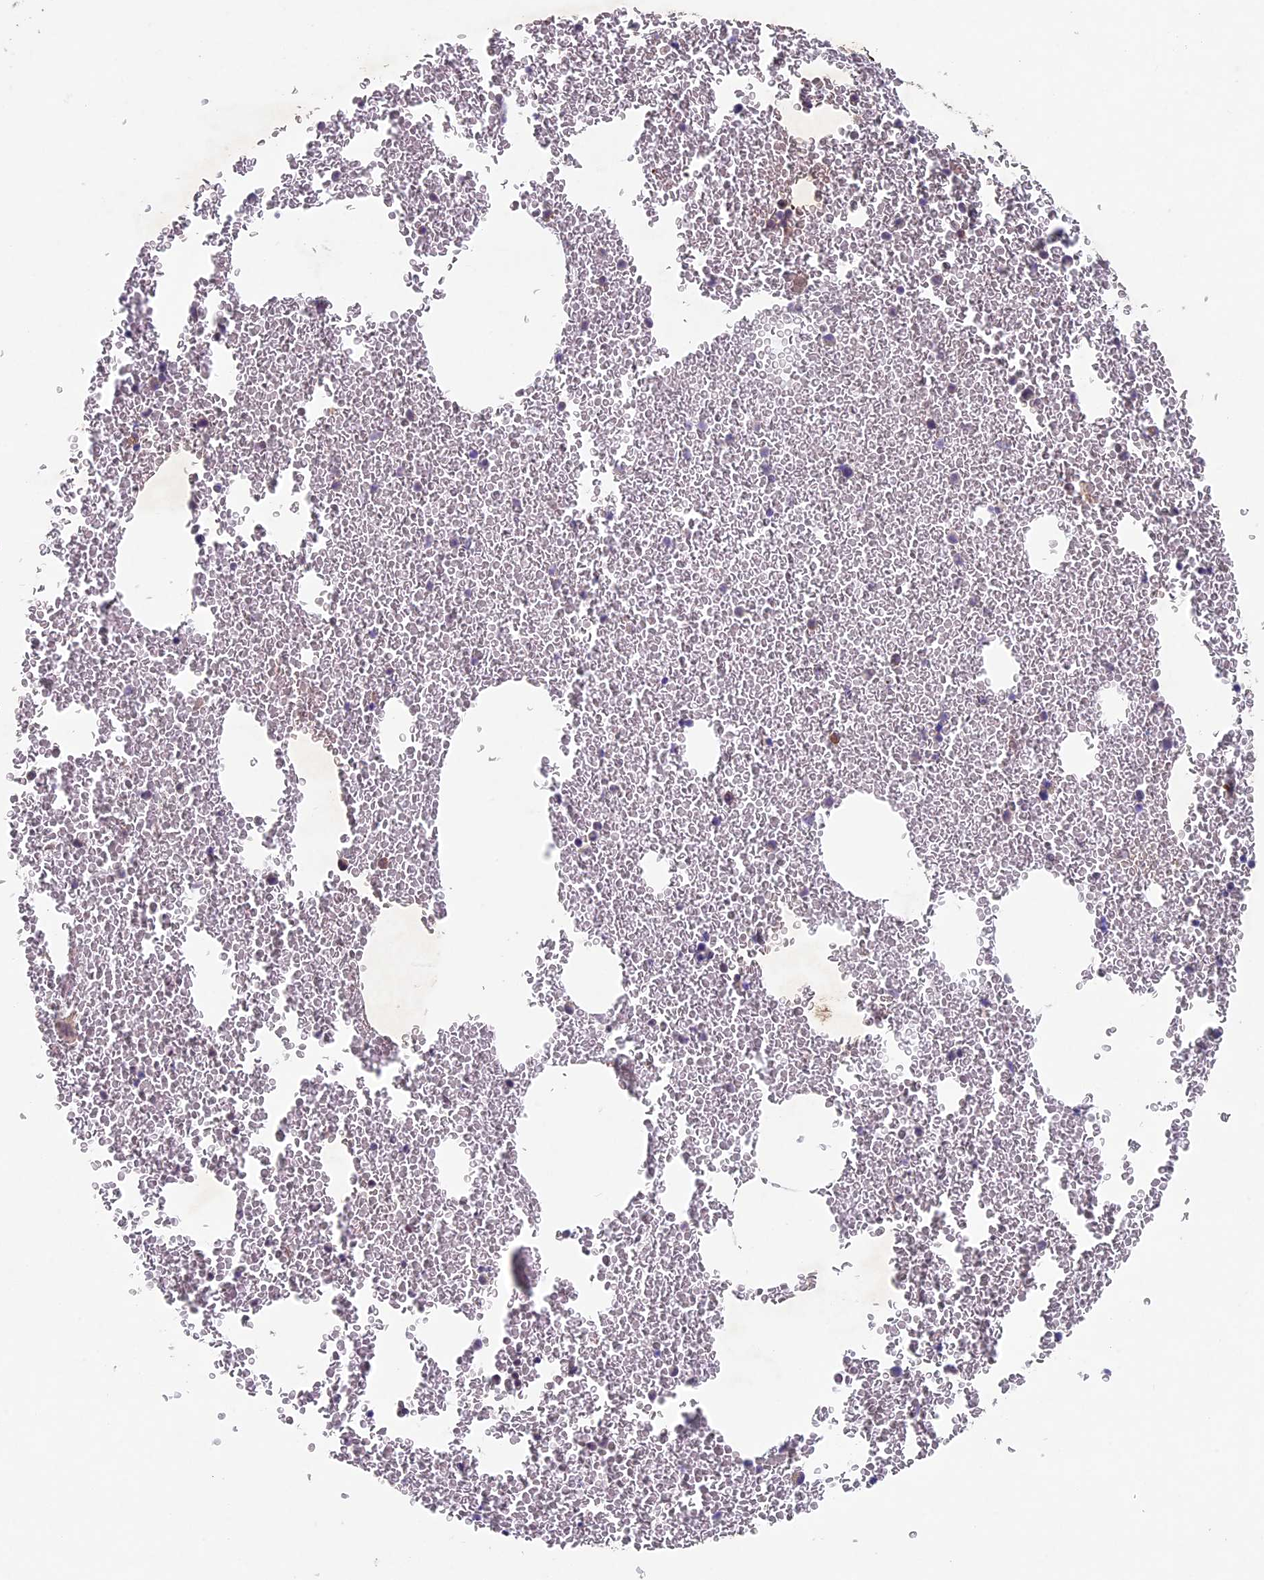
{"staining": {"intensity": "moderate", "quantity": "25%-75%", "location": "cytoplasmic/membranous"}, "tissue": "bone marrow", "cell_type": "Hematopoietic cells", "image_type": "normal", "snomed": [{"axis": "morphology", "description": "Normal tissue, NOS"}, {"axis": "topography", "description": "Bone marrow"}], "caption": "DAB immunohistochemical staining of normal human bone marrow shows moderate cytoplasmic/membranous protein positivity in approximately 25%-75% of hematopoietic cells.", "gene": "RCCD1", "patient": {"sex": "male", "age": 75}}